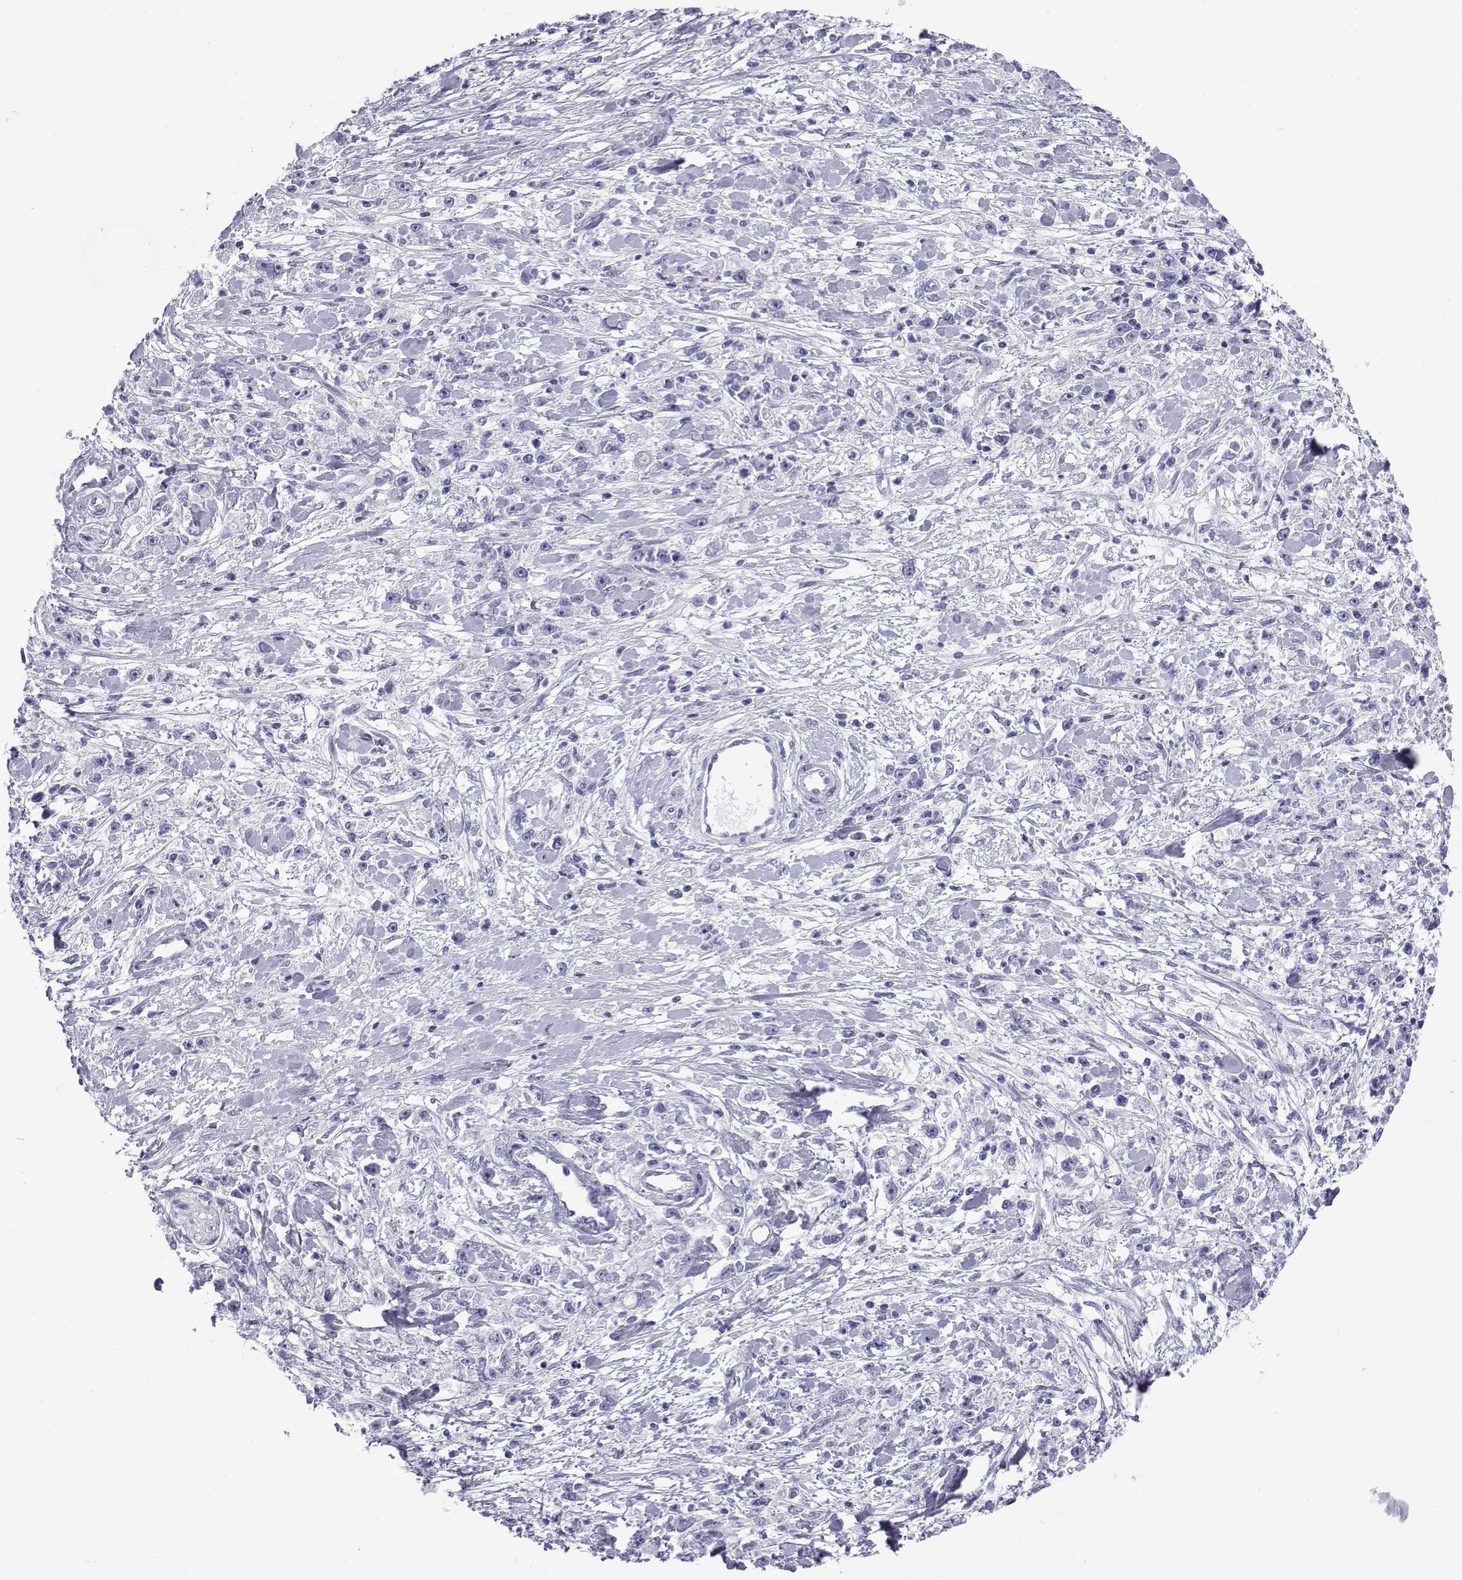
{"staining": {"intensity": "negative", "quantity": "none", "location": "none"}, "tissue": "stomach cancer", "cell_type": "Tumor cells", "image_type": "cancer", "snomed": [{"axis": "morphology", "description": "Adenocarcinoma, NOS"}, {"axis": "topography", "description": "Stomach"}], "caption": "An immunohistochemistry histopathology image of adenocarcinoma (stomach) is shown. There is no staining in tumor cells of adenocarcinoma (stomach).", "gene": "TRIM46", "patient": {"sex": "female", "age": 59}}